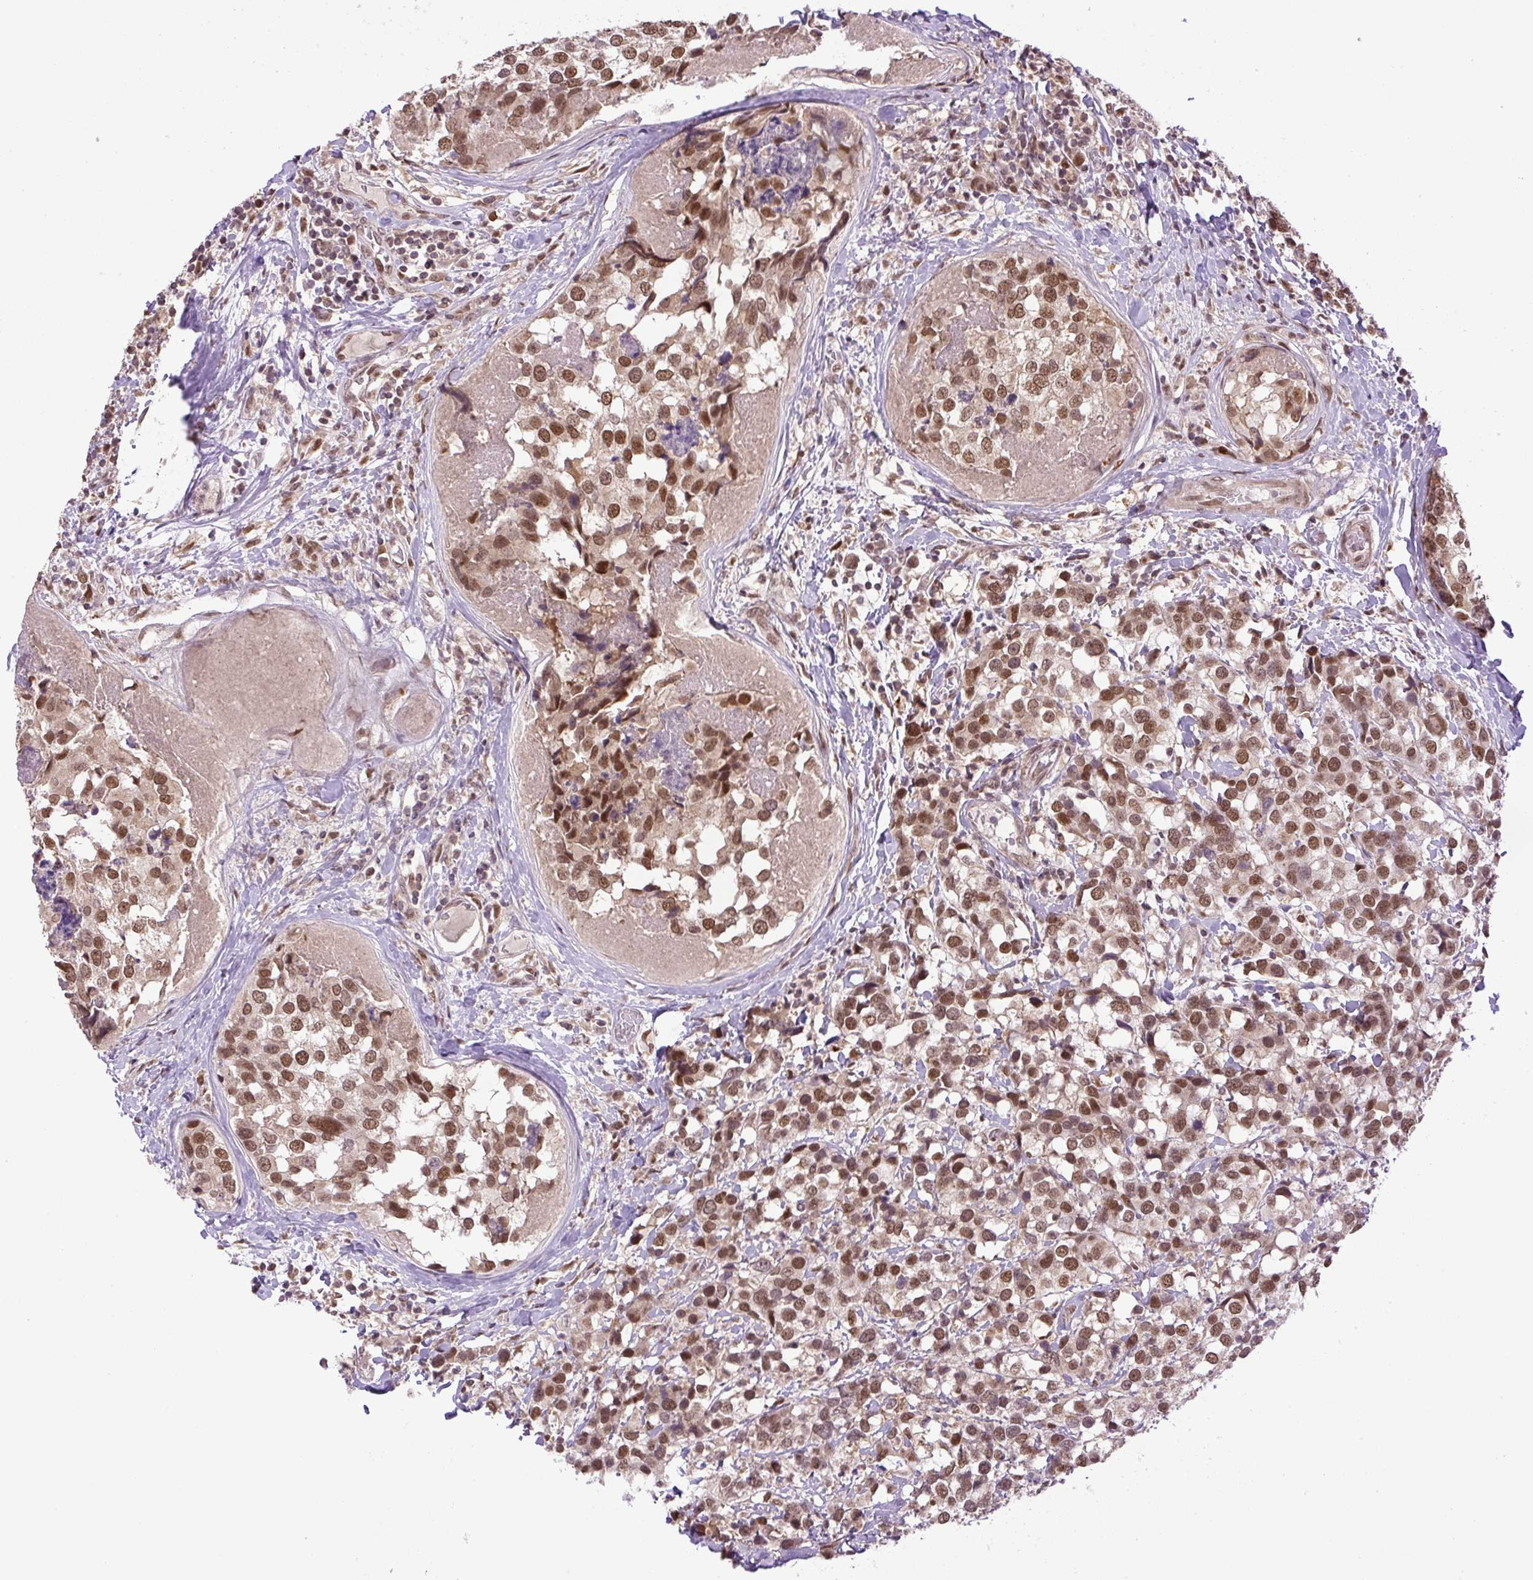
{"staining": {"intensity": "moderate", "quantity": ">75%", "location": "nuclear"}, "tissue": "breast cancer", "cell_type": "Tumor cells", "image_type": "cancer", "snomed": [{"axis": "morphology", "description": "Lobular carcinoma"}, {"axis": "topography", "description": "Breast"}], "caption": "Protein staining exhibits moderate nuclear staining in about >75% of tumor cells in breast cancer (lobular carcinoma).", "gene": "KPNA1", "patient": {"sex": "female", "age": 59}}